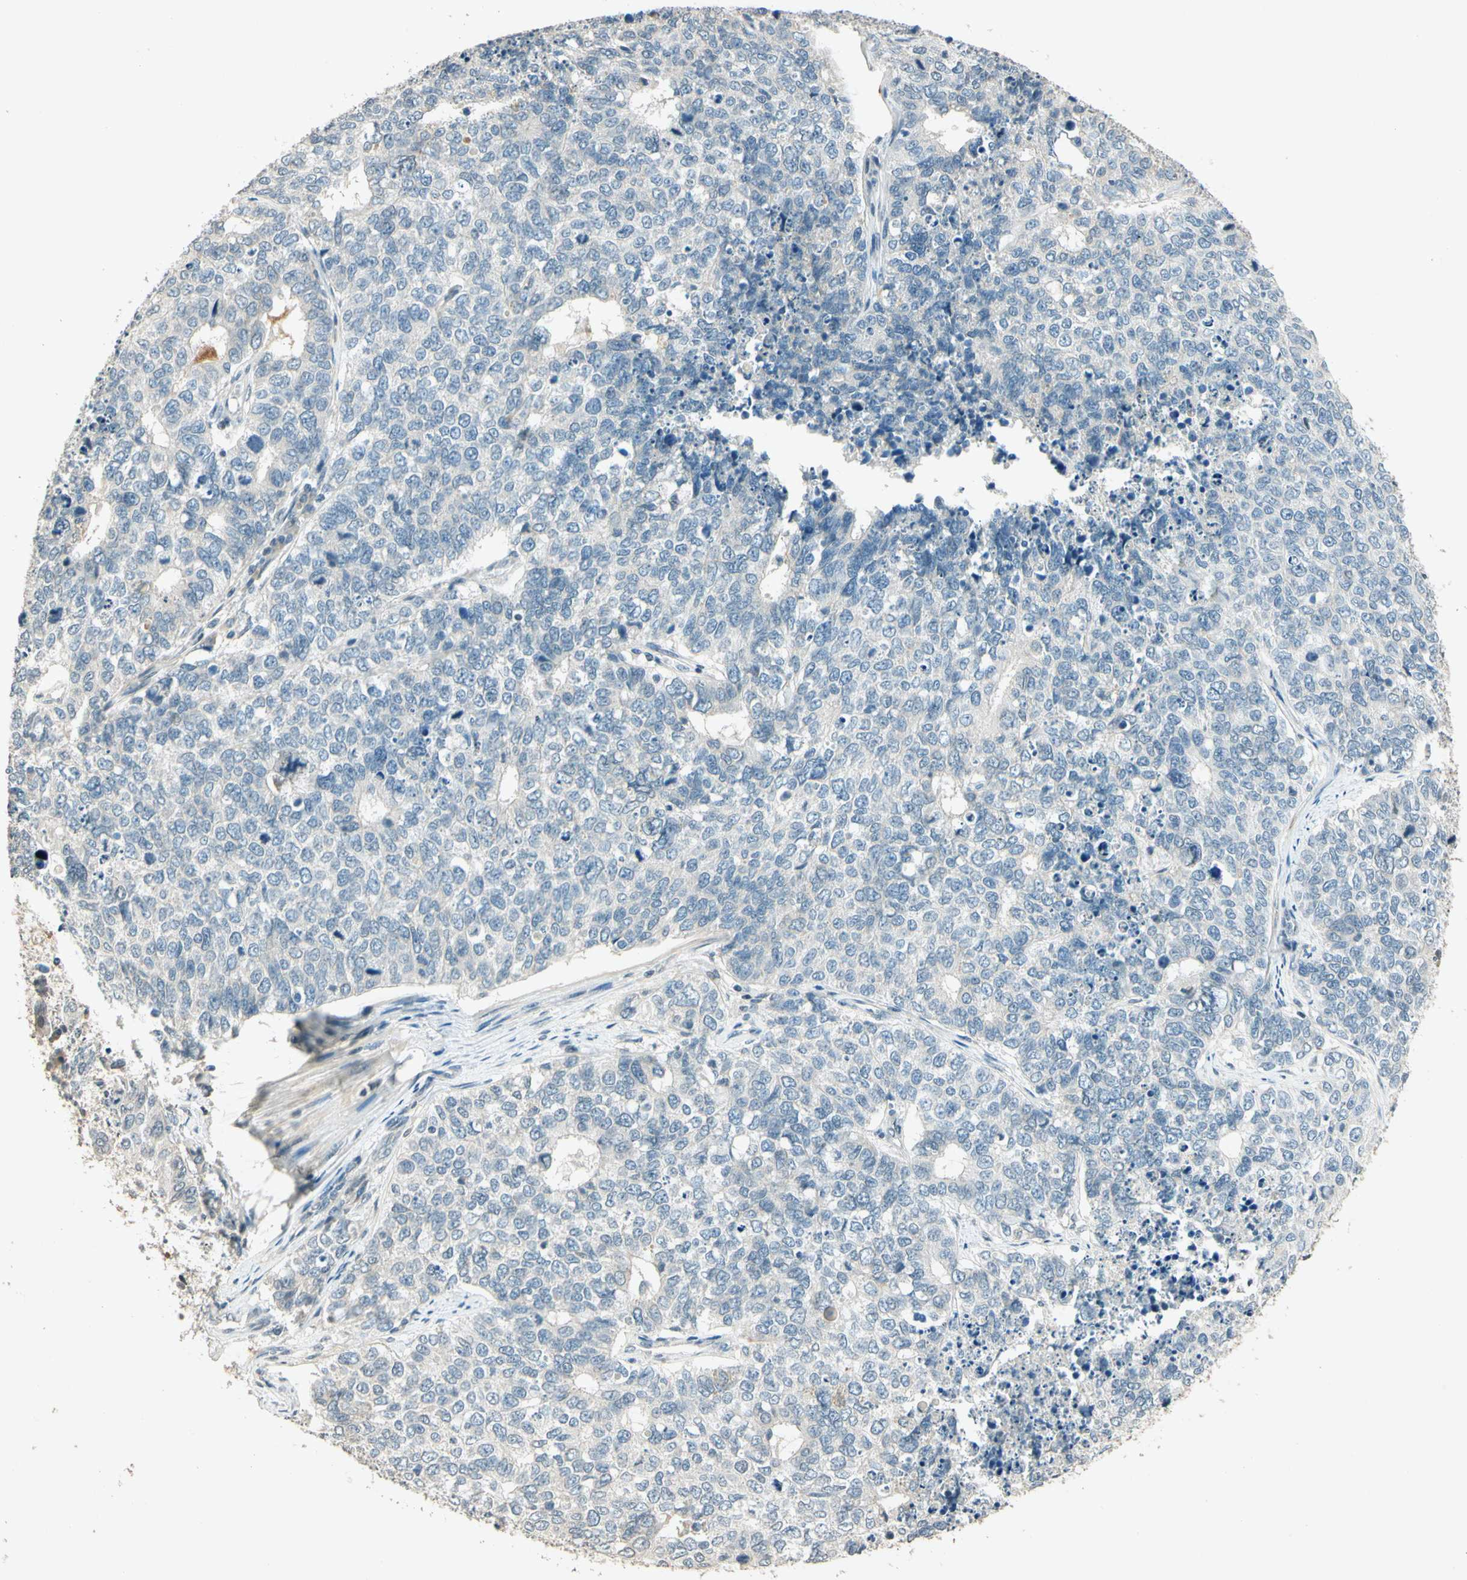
{"staining": {"intensity": "negative", "quantity": "none", "location": "none"}, "tissue": "cervical cancer", "cell_type": "Tumor cells", "image_type": "cancer", "snomed": [{"axis": "morphology", "description": "Squamous cell carcinoma, NOS"}, {"axis": "topography", "description": "Cervix"}], "caption": "There is no significant positivity in tumor cells of cervical cancer (squamous cell carcinoma).", "gene": "ZBTB4", "patient": {"sex": "female", "age": 63}}